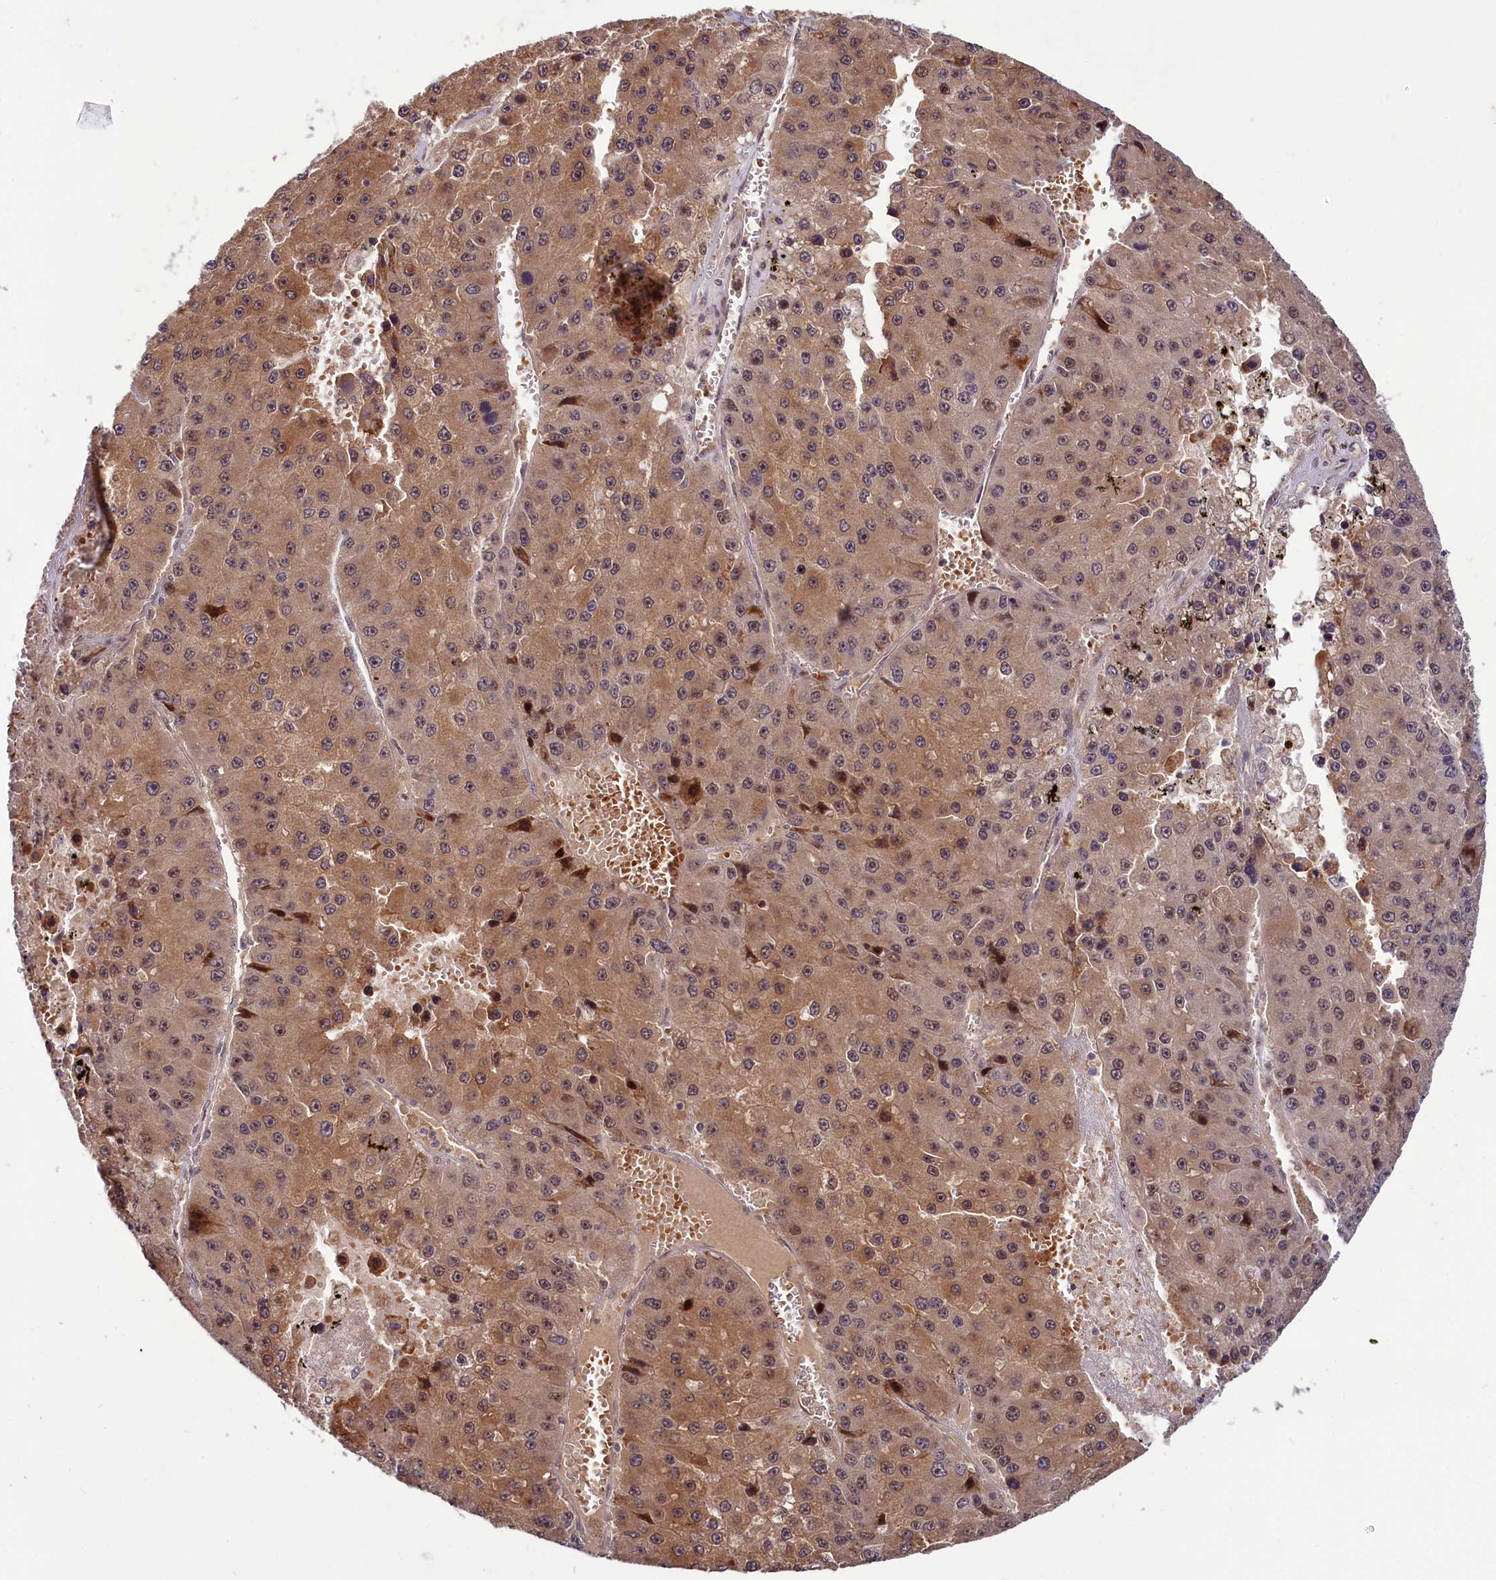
{"staining": {"intensity": "moderate", "quantity": ">75%", "location": "cytoplasmic/membranous"}, "tissue": "liver cancer", "cell_type": "Tumor cells", "image_type": "cancer", "snomed": [{"axis": "morphology", "description": "Carcinoma, Hepatocellular, NOS"}, {"axis": "topography", "description": "Liver"}], "caption": "This is a photomicrograph of immunohistochemistry staining of liver cancer, which shows moderate expression in the cytoplasmic/membranous of tumor cells.", "gene": "N4BP2L1", "patient": {"sex": "female", "age": 73}}